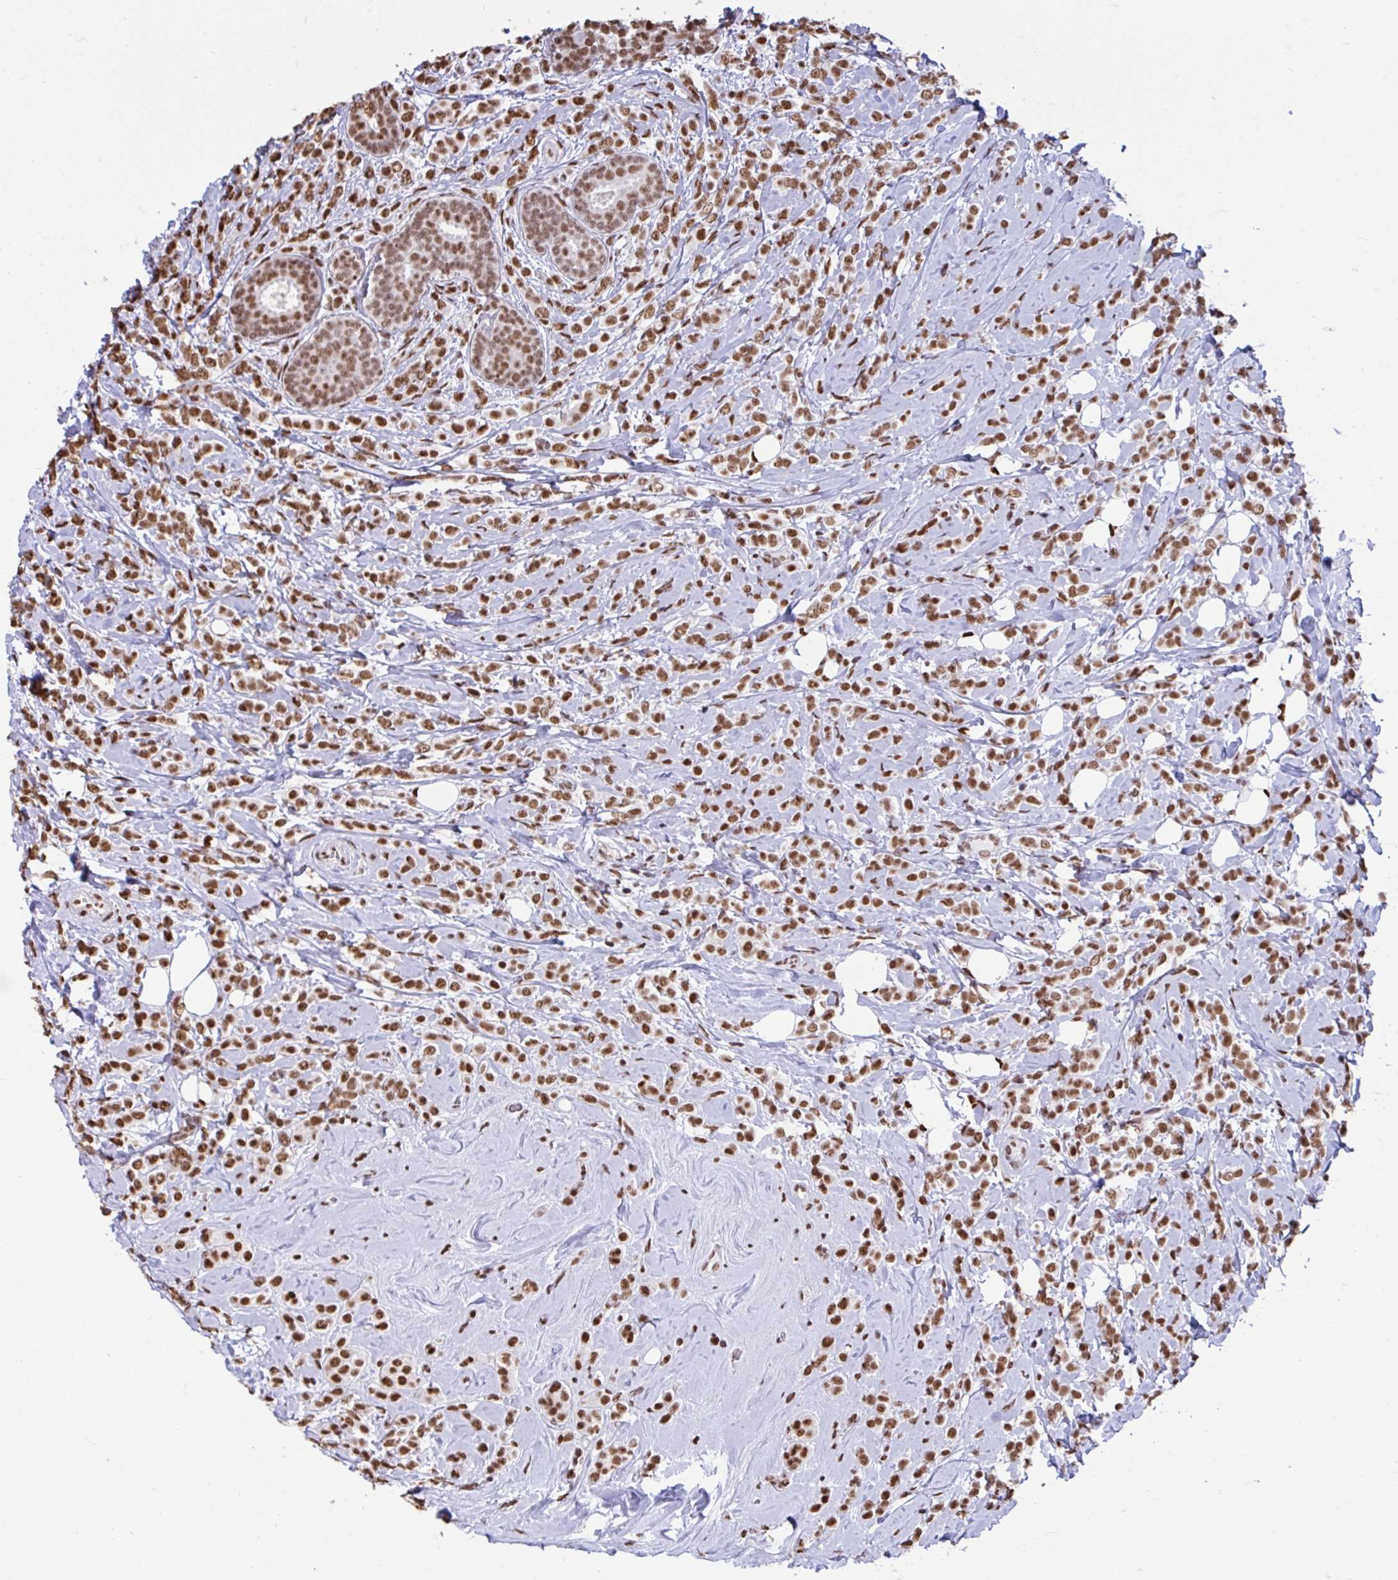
{"staining": {"intensity": "moderate", "quantity": ">75%", "location": "nuclear"}, "tissue": "breast cancer", "cell_type": "Tumor cells", "image_type": "cancer", "snomed": [{"axis": "morphology", "description": "Lobular carcinoma"}, {"axis": "topography", "description": "Breast"}], "caption": "Moderate nuclear protein staining is seen in approximately >75% of tumor cells in breast cancer. (DAB (3,3'-diaminobenzidine) = brown stain, brightfield microscopy at high magnification).", "gene": "HNRNPDL", "patient": {"sex": "female", "age": 49}}